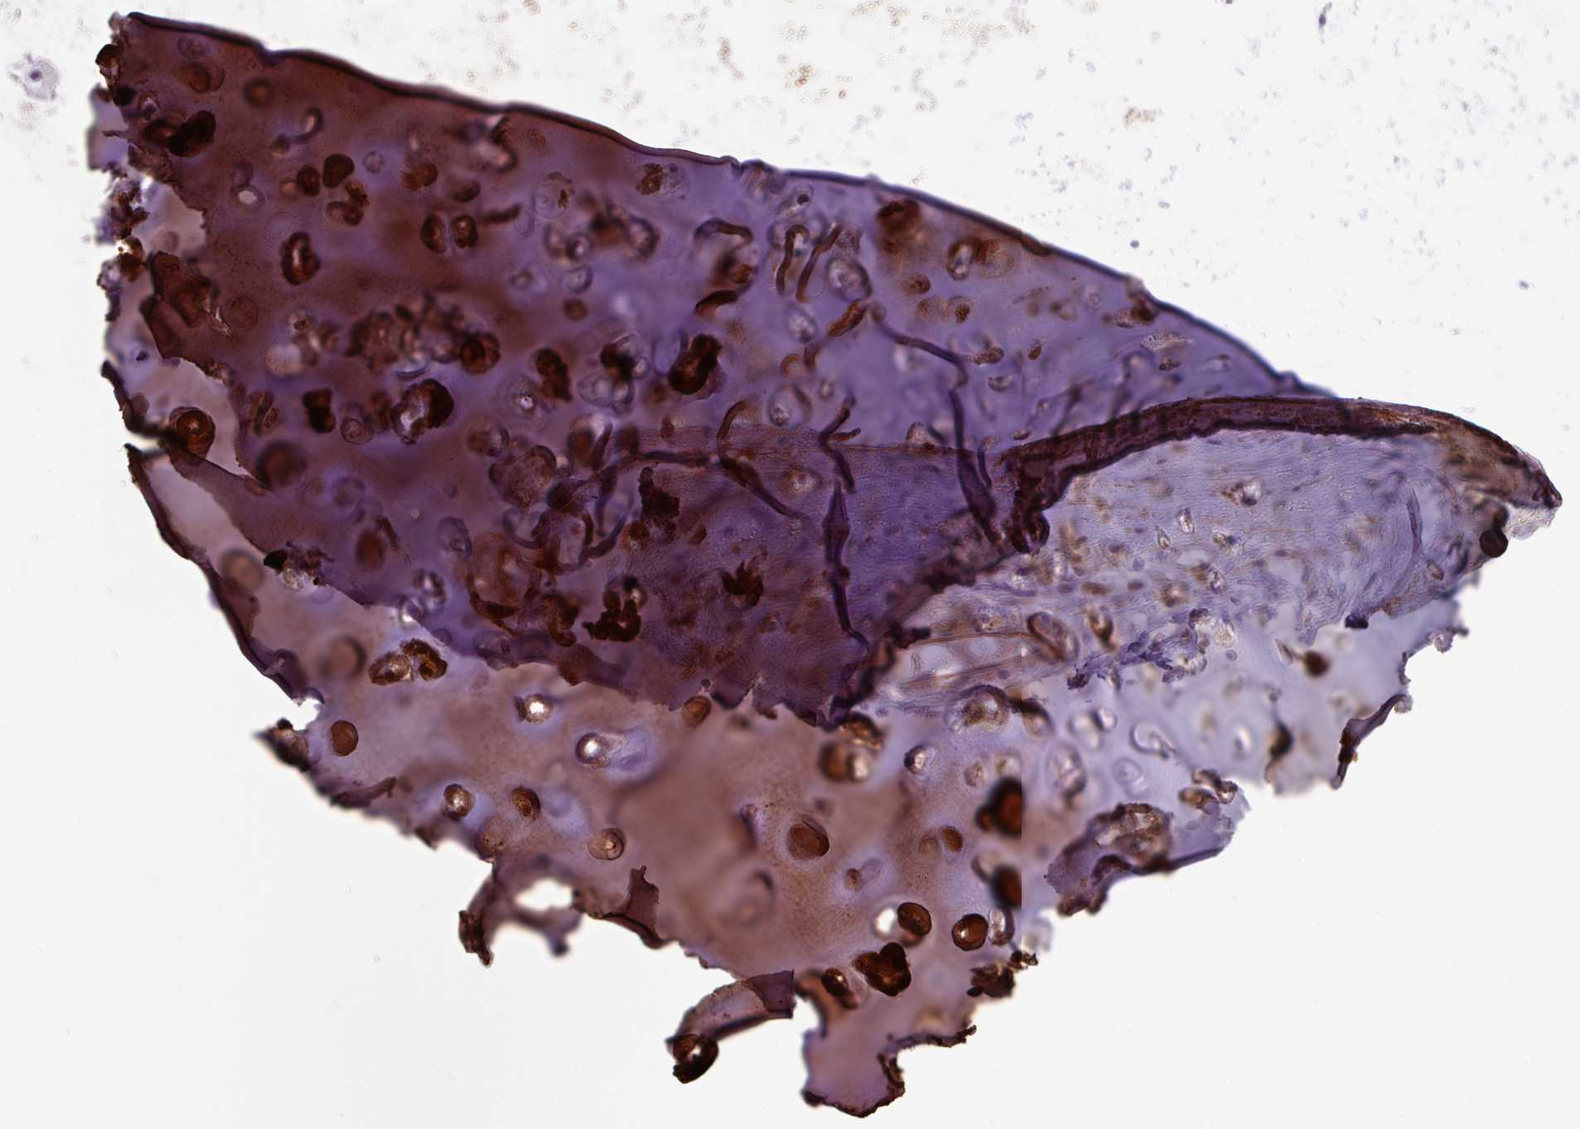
{"staining": {"intensity": "negative", "quantity": "none", "location": "none"}, "tissue": "adipose tissue", "cell_type": "Adipocytes", "image_type": "normal", "snomed": [{"axis": "morphology", "description": "Normal tissue, NOS"}, {"axis": "topography", "description": "Cartilage tissue"}, {"axis": "topography", "description": "Nasopharynx"}, {"axis": "topography", "description": "Thyroid gland"}], "caption": "Immunohistochemistry (IHC) of unremarkable adipose tissue exhibits no expression in adipocytes.", "gene": "RIC1", "patient": {"sex": "male", "age": 63}}